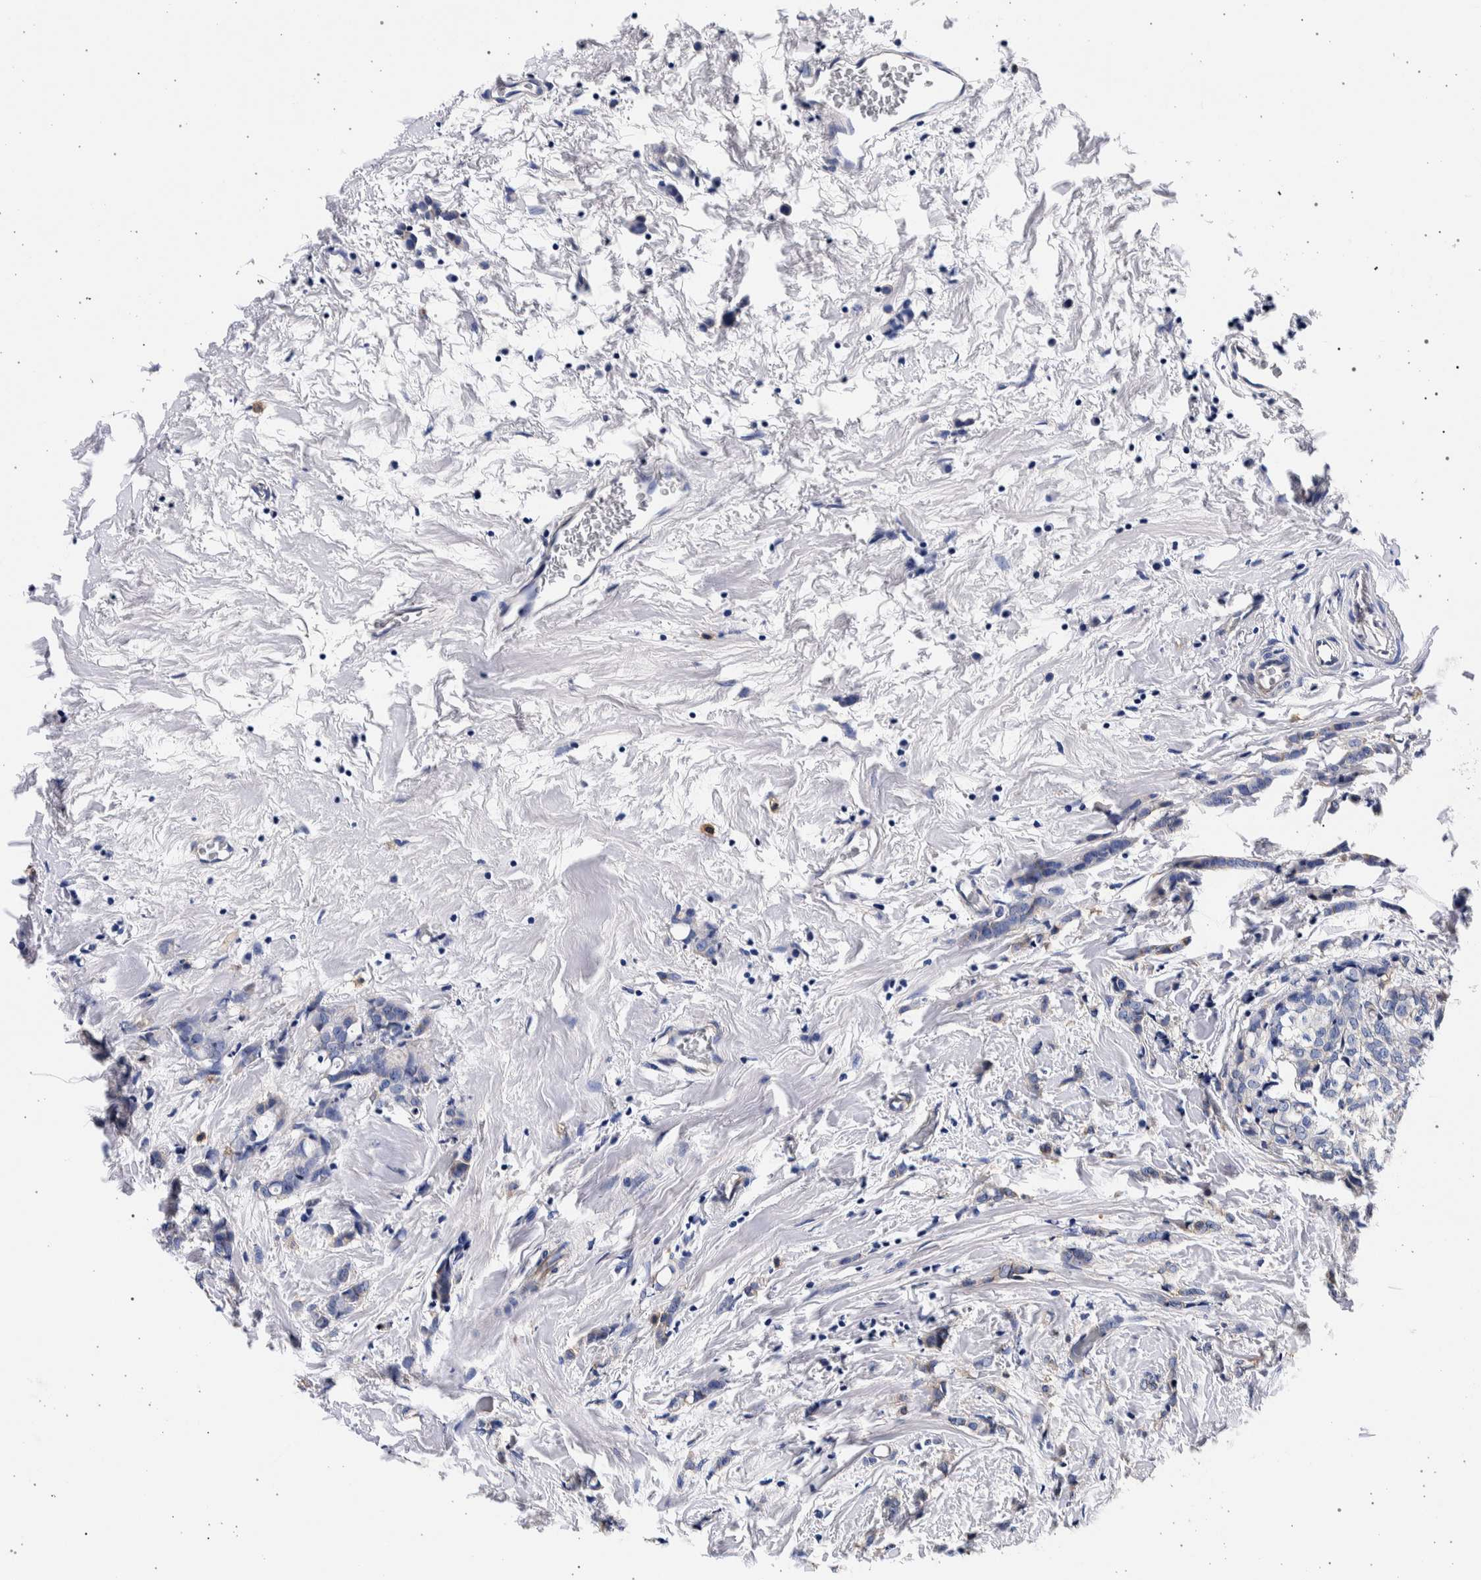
{"staining": {"intensity": "negative", "quantity": "none", "location": "none"}, "tissue": "breast cancer", "cell_type": "Tumor cells", "image_type": "cancer", "snomed": [{"axis": "morphology", "description": "Lobular carcinoma"}, {"axis": "topography", "description": "Breast"}], "caption": "The image displays no staining of tumor cells in breast cancer (lobular carcinoma).", "gene": "NIBAN2", "patient": {"sex": "female", "age": 60}}